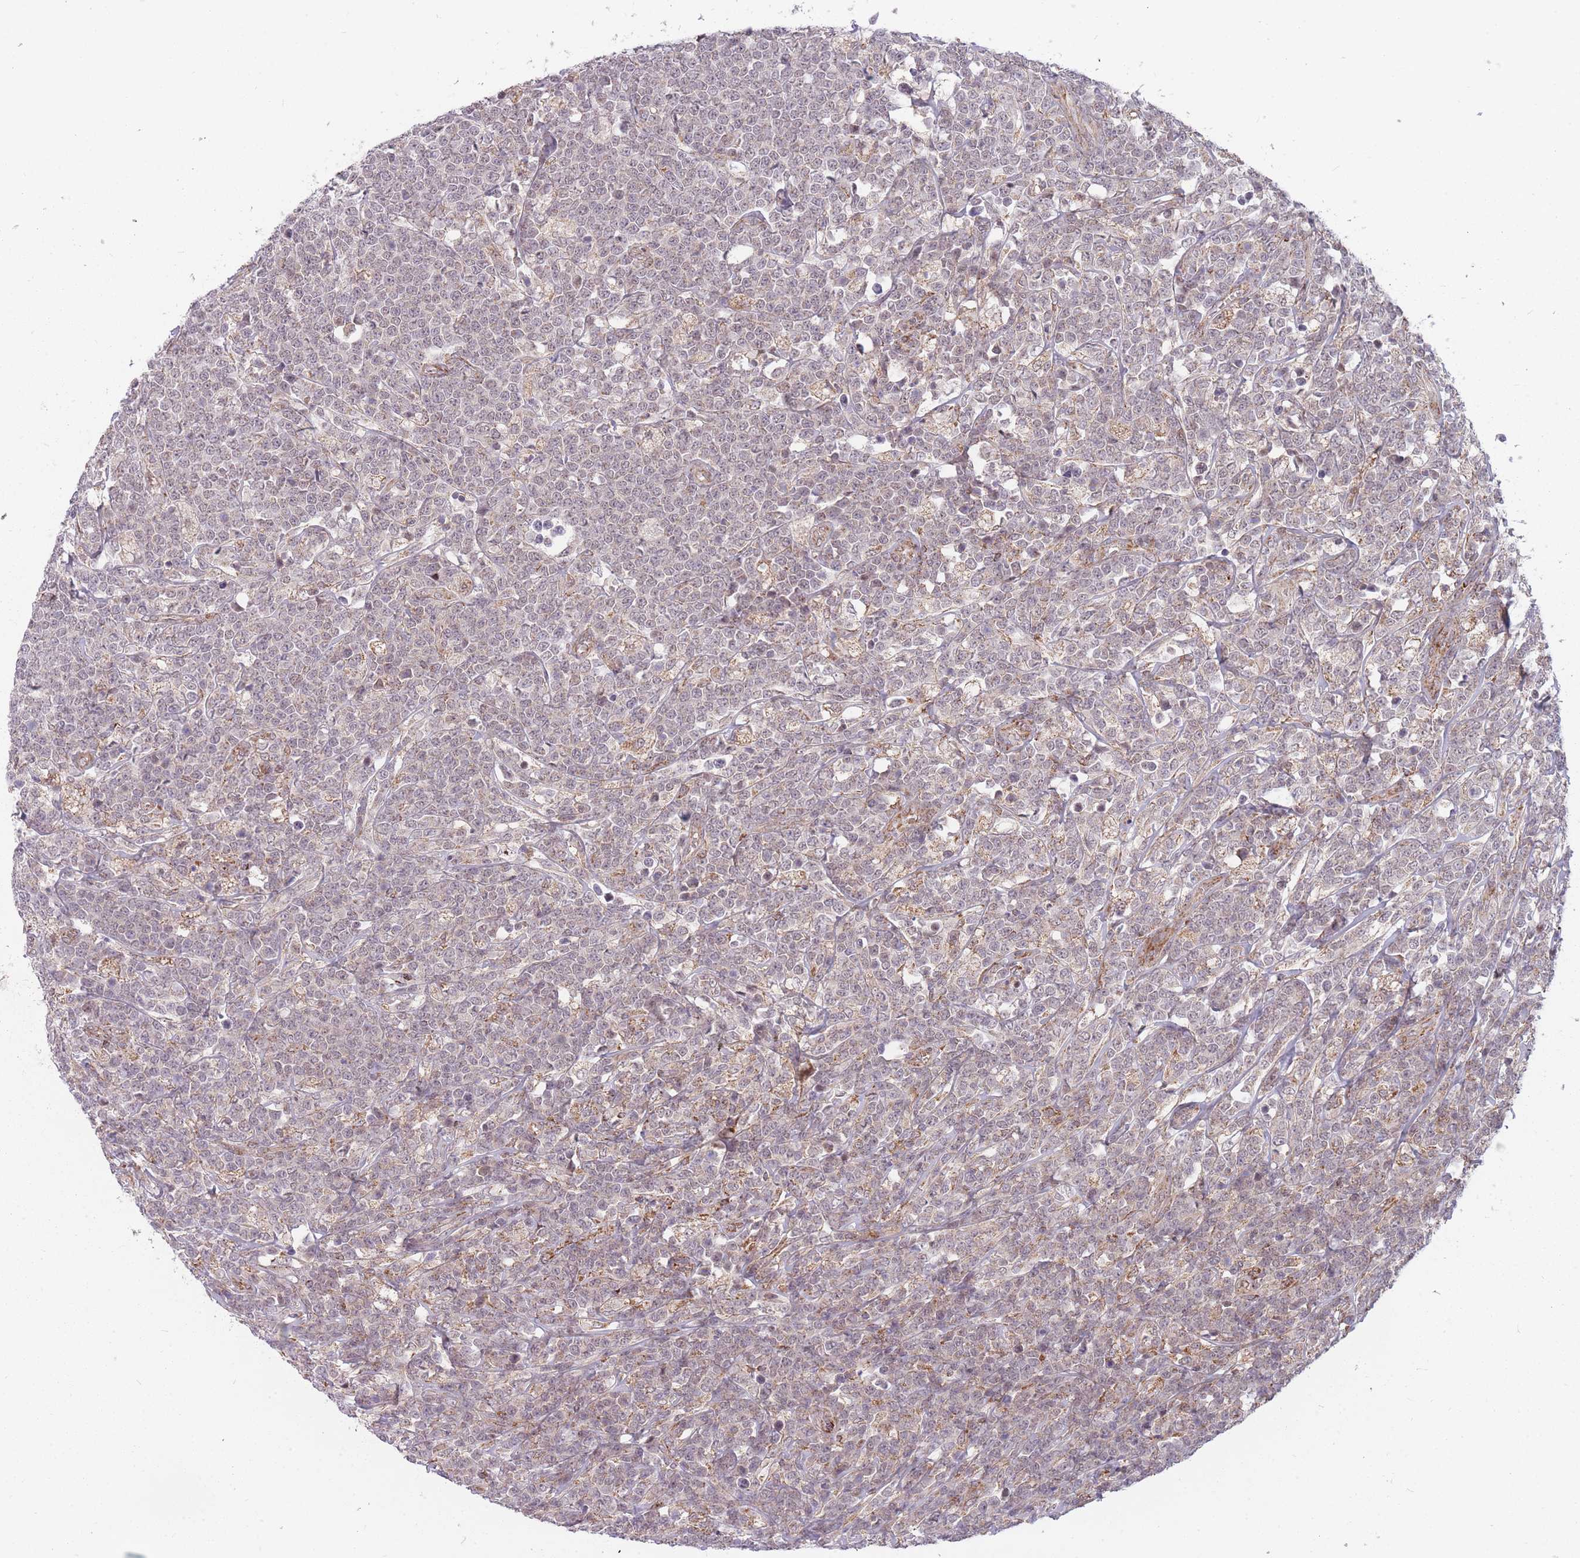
{"staining": {"intensity": "negative", "quantity": "none", "location": "none"}, "tissue": "lymphoma", "cell_type": "Tumor cells", "image_type": "cancer", "snomed": [{"axis": "morphology", "description": "Malignant lymphoma, non-Hodgkin's type, High grade"}, {"axis": "topography", "description": "Small intestine"}], "caption": "High magnification brightfield microscopy of malignant lymphoma, non-Hodgkin's type (high-grade) stained with DAB (3,3'-diaminobenzidine) (brown) and counterstained with hematoxylin (blue): tumor cells show no significant staining.", "gene": "DPYSL4", "patient": {"sex": "male", "age": 8}}